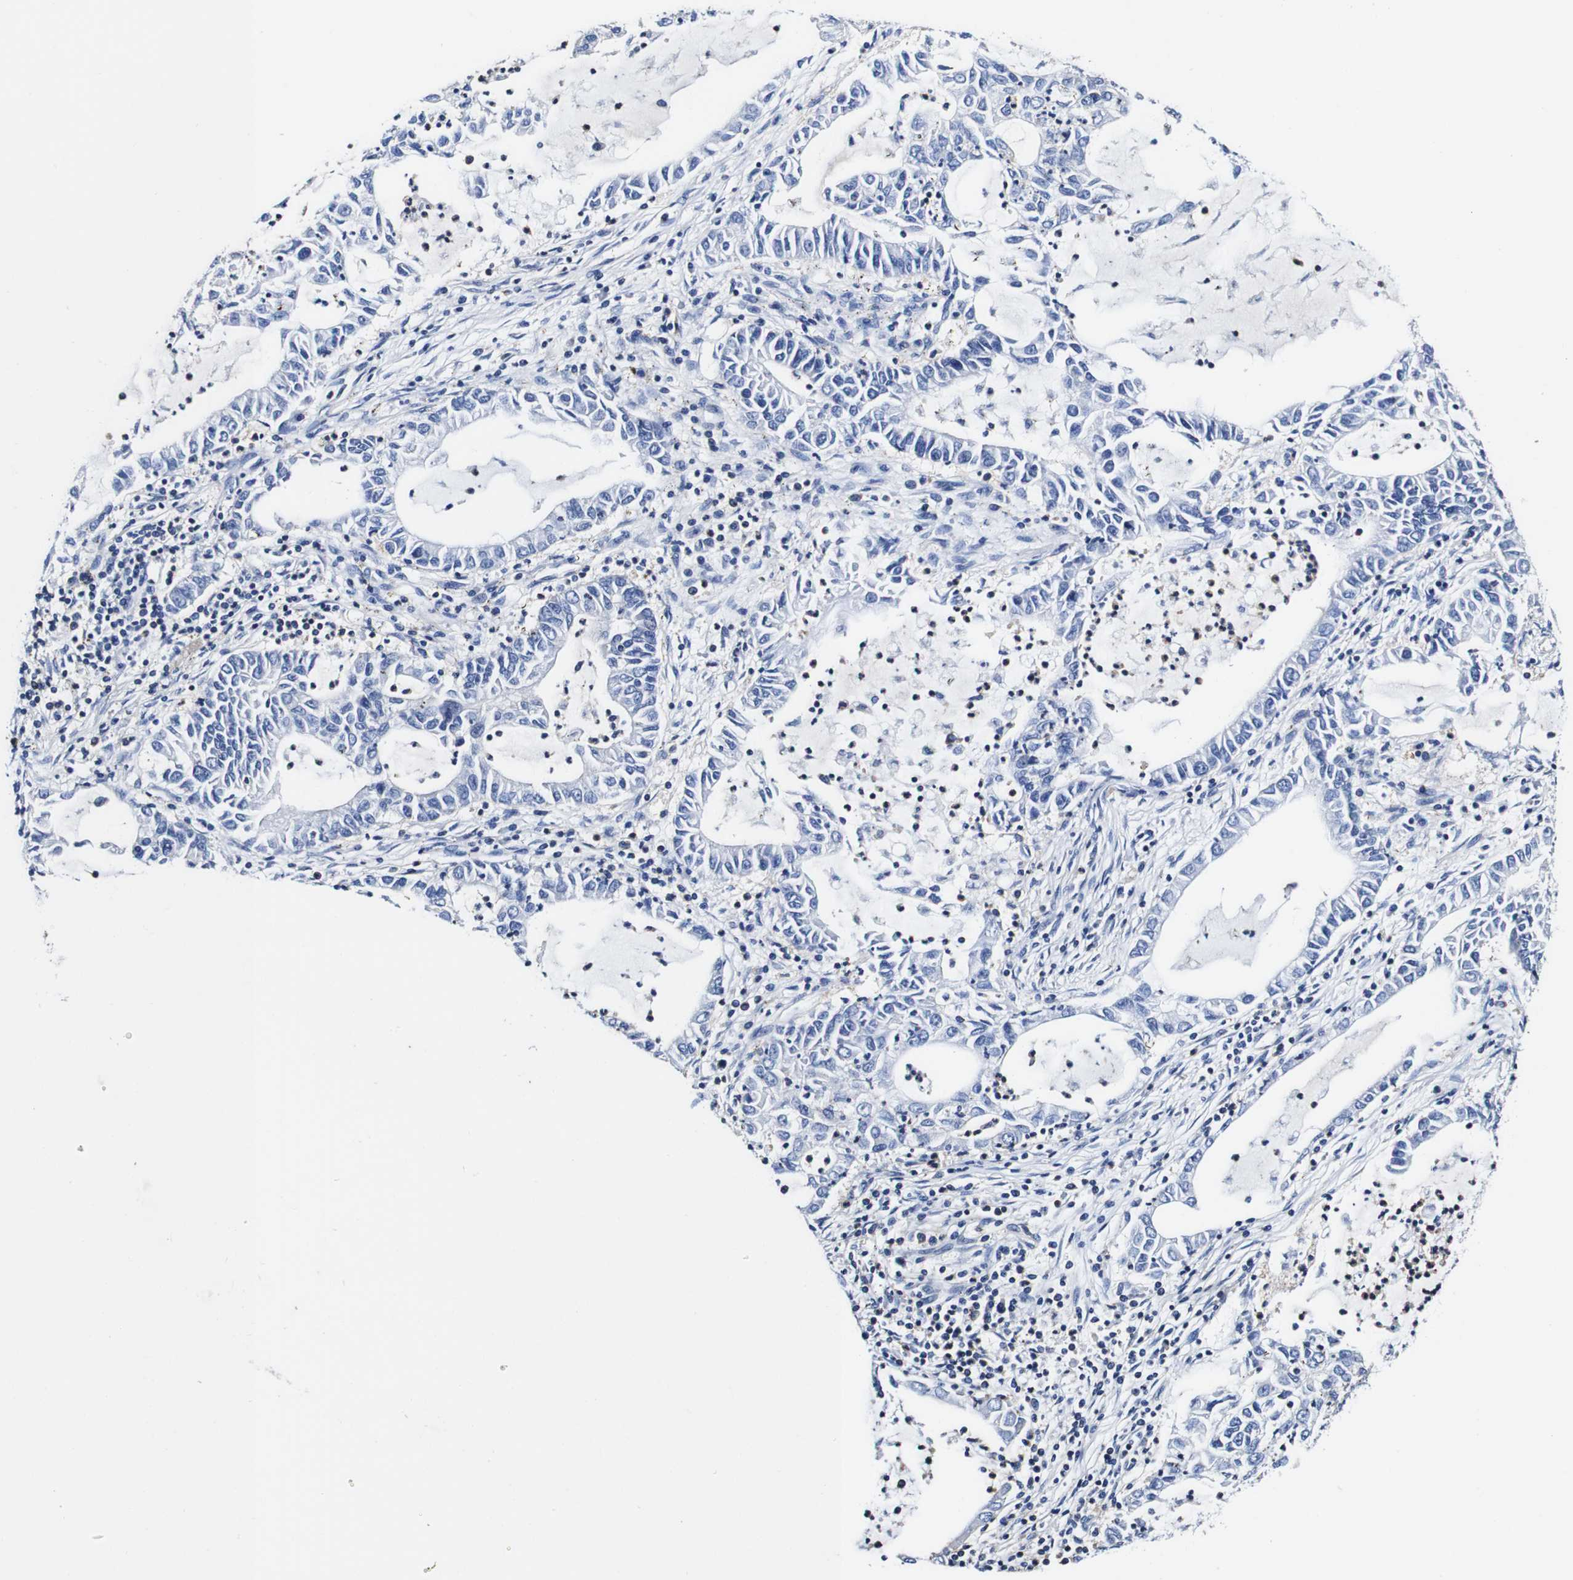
{"staining": {"intensity": "negative", "quantity": "none", "location": "none"}, "tissue": "lung cancer", "cell_type": "Tumor cells", "image_type": "cancer", "snomed": [{"axis": "morphology", "description": "Adenocarcinoma, NOS"}, {"axis": "topography", "description": "Lung"}], "caption": "IHC histopathology image of neoplastic tissue: human lung cancer (adenocarcinoma) stained with DAB (3,3'-diaminobenzidine) demonstrates no significant protein staining in tumor cells. (DAB IHC, high magnification).", "gene": "PDCD6IP", "patient": {"sex": "female", "age": 51}}